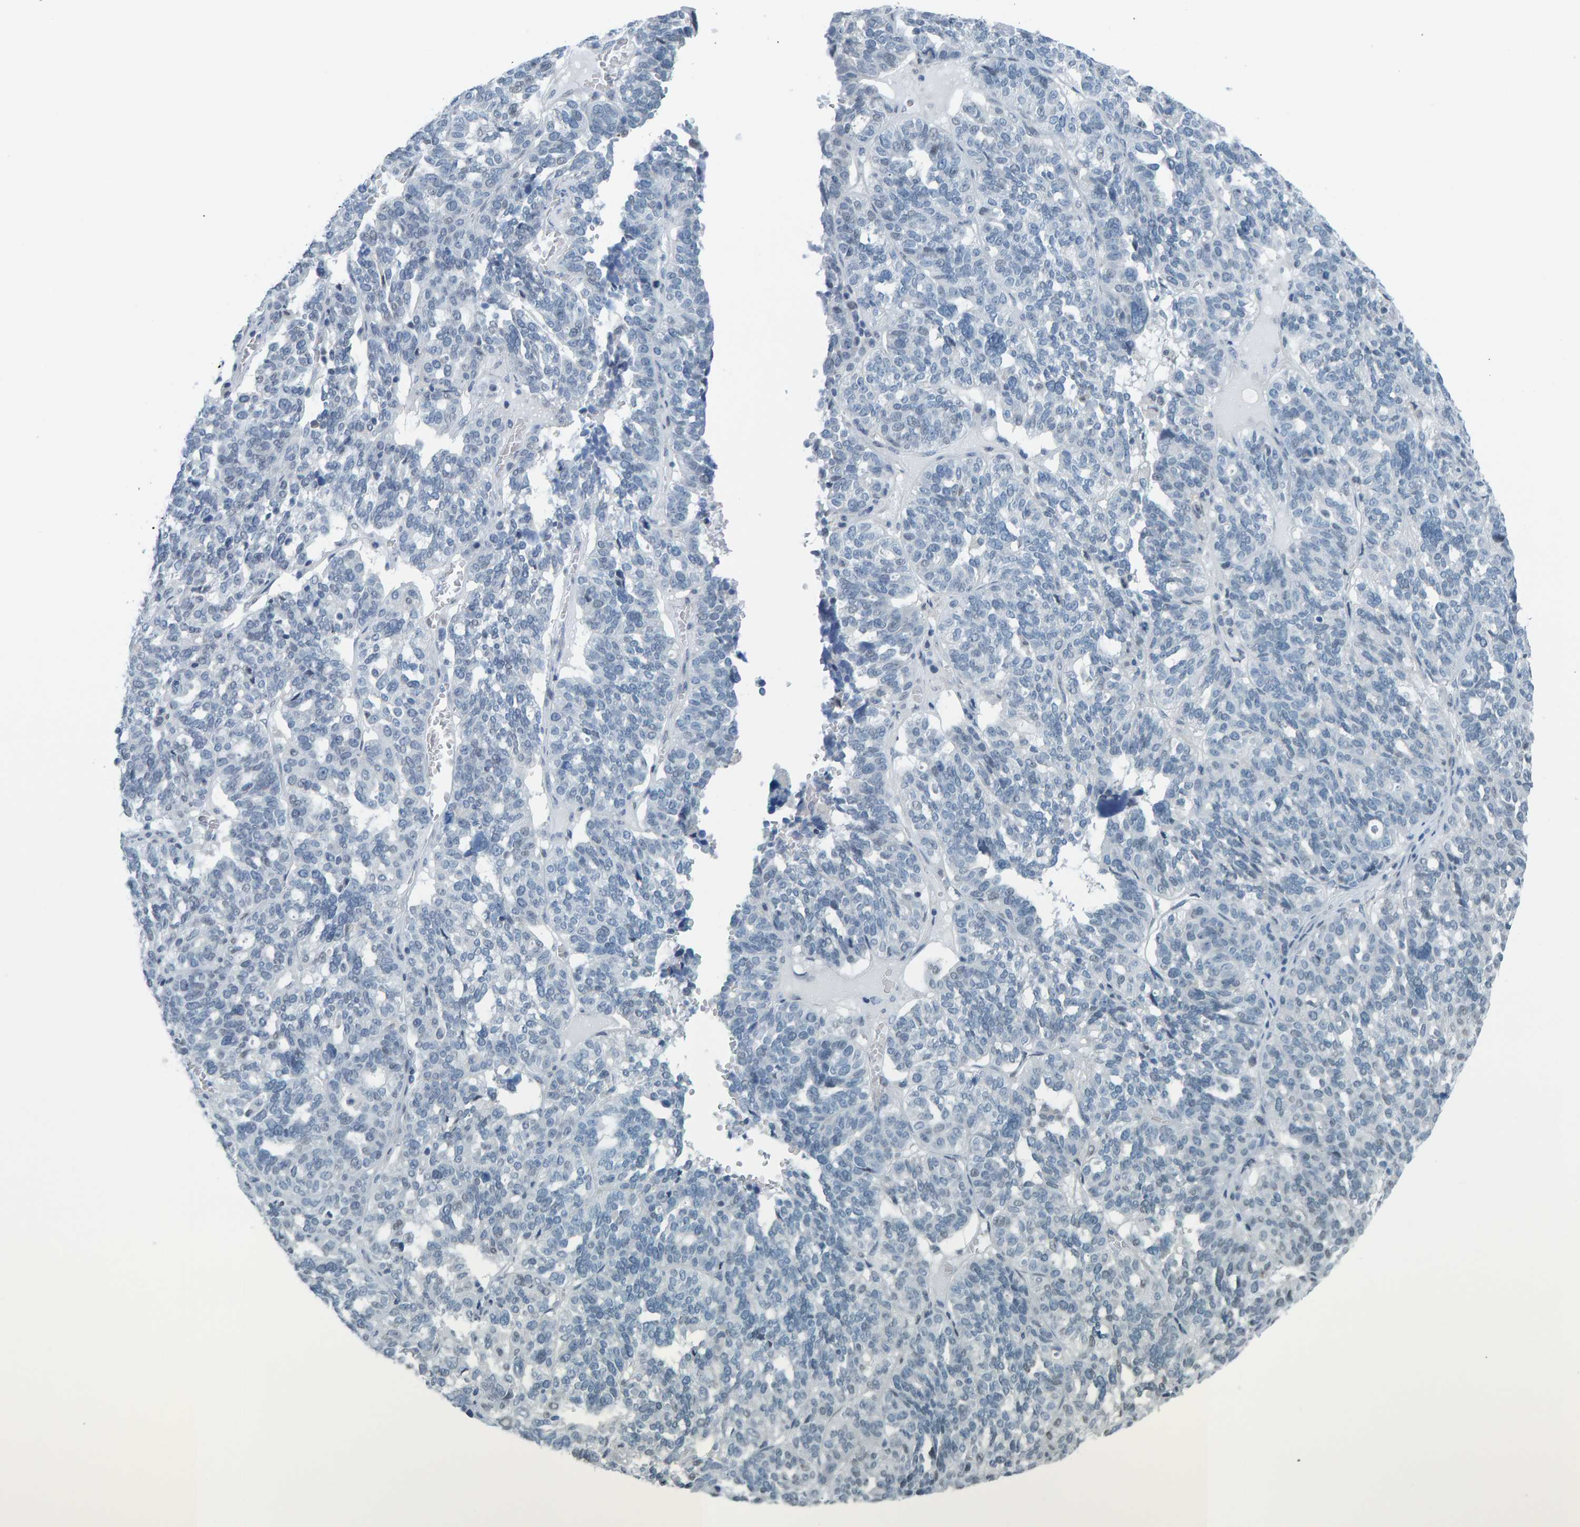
{"staining": {"intensity": "negative", "quantity": "none", "location": "none"}, "tissue": "ovarian cancer", "cell_type": "Tumor cells", "image_type": "cancer", "snomed": [{"axis": "morphology", "description": "Cystadenocarcinoma, serous, NOS"}, {"axis": "topography", "description": "Ovary"}], "caption": "Micrograph shows no protein positivity in tumor cells of serous cystadenocarcinoma (ovarian) tissue.", "gene": "CNP", "patient": {"sex": "female", "age": 59}}